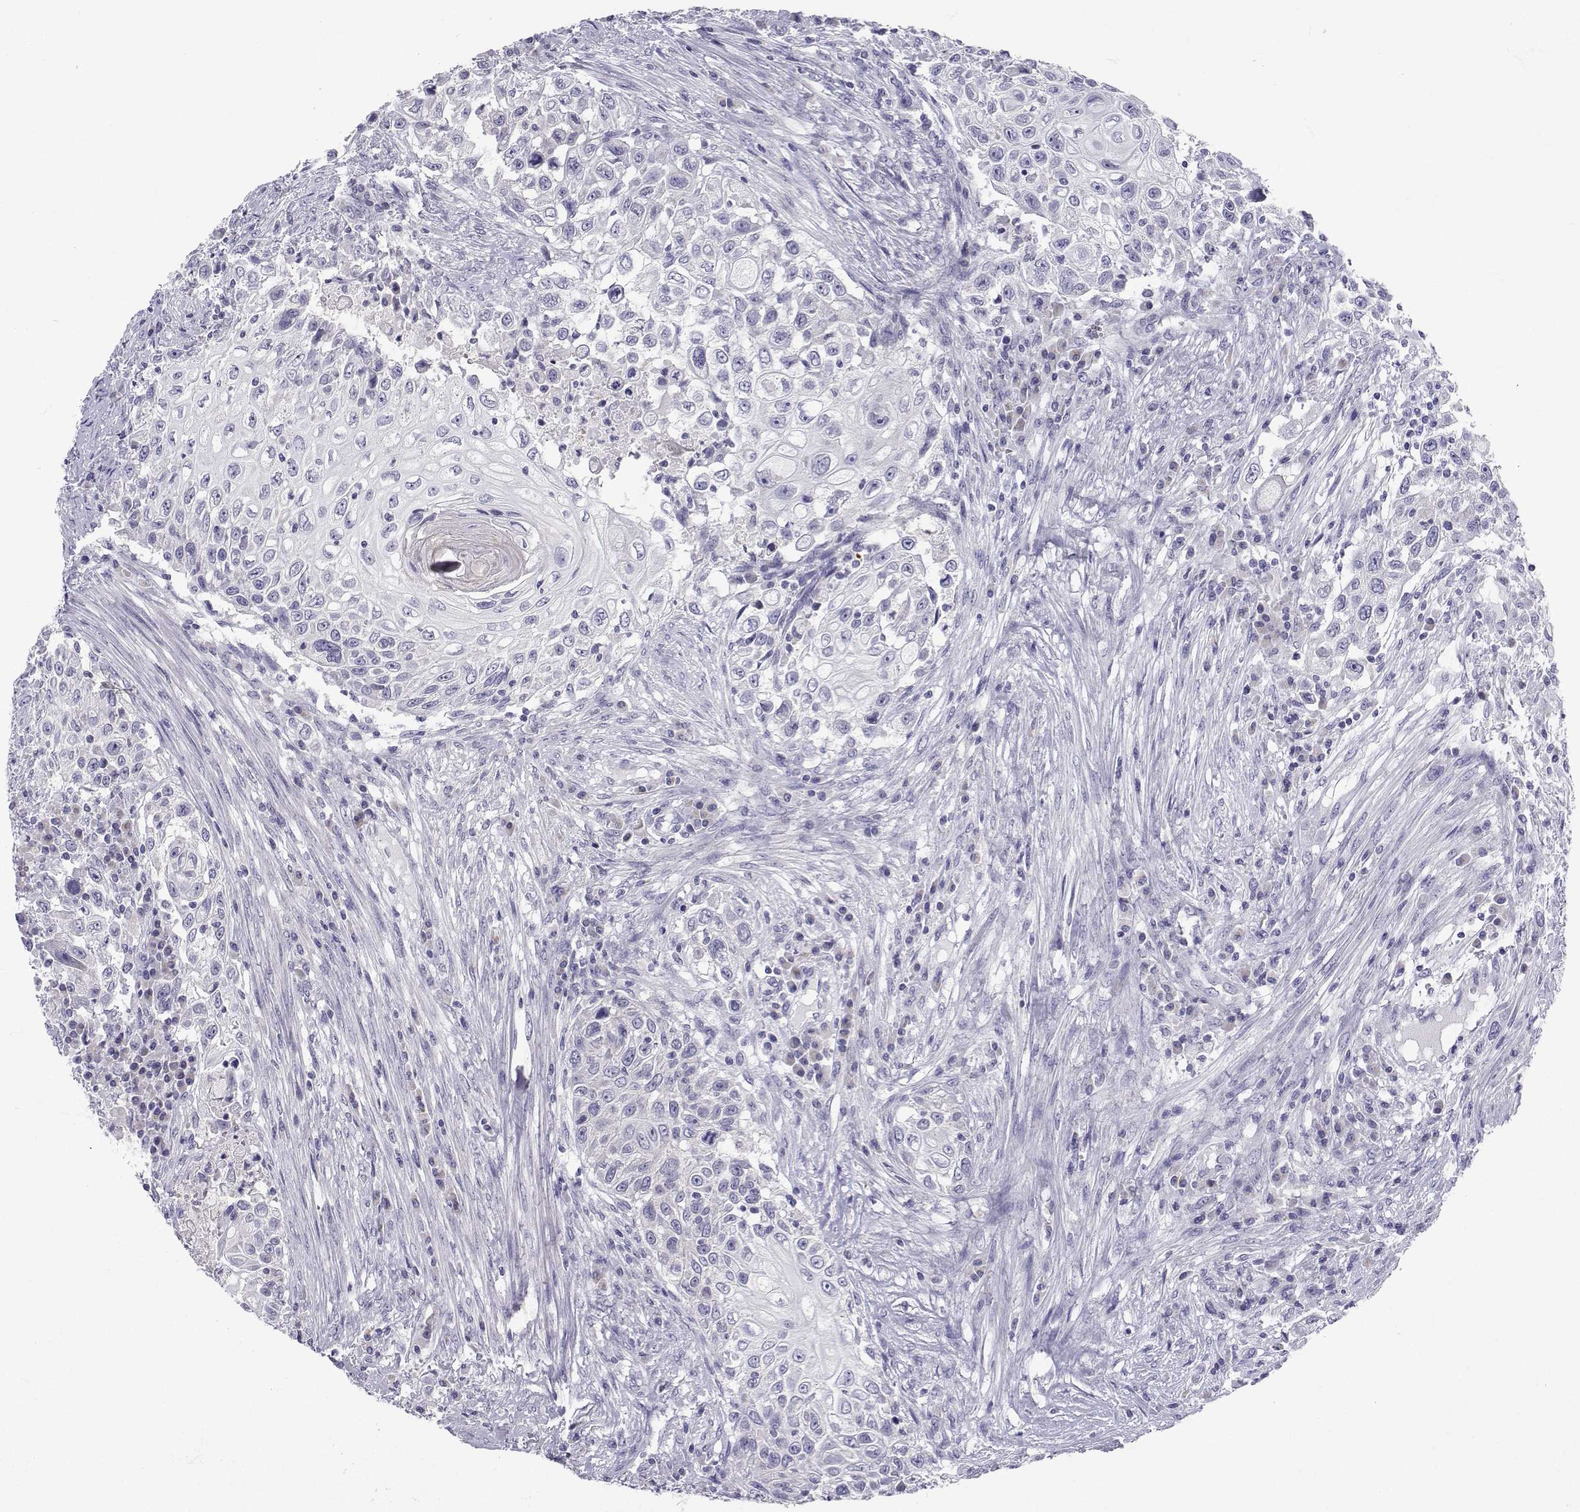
{"staining": {"intensity": "negative", "quantity": "none", "location": "none"}, "tissue": "urothelial cancer", "cell_type": "Tumor cells", "image_type": "cancer", "snomed": [{"axis": "morphology", "description": "Urothelial carcinoma, High grade"}, {"axis": "topography", "description": "Urinary bladder"}], "caption": "IHC image of human urothelial carcinoma (high-grade) stained for a protein (brown), which exhibits no expression in tumor cells.", "gene": "SLC6A3", "patient": {"sex": "female", "age": 56}}